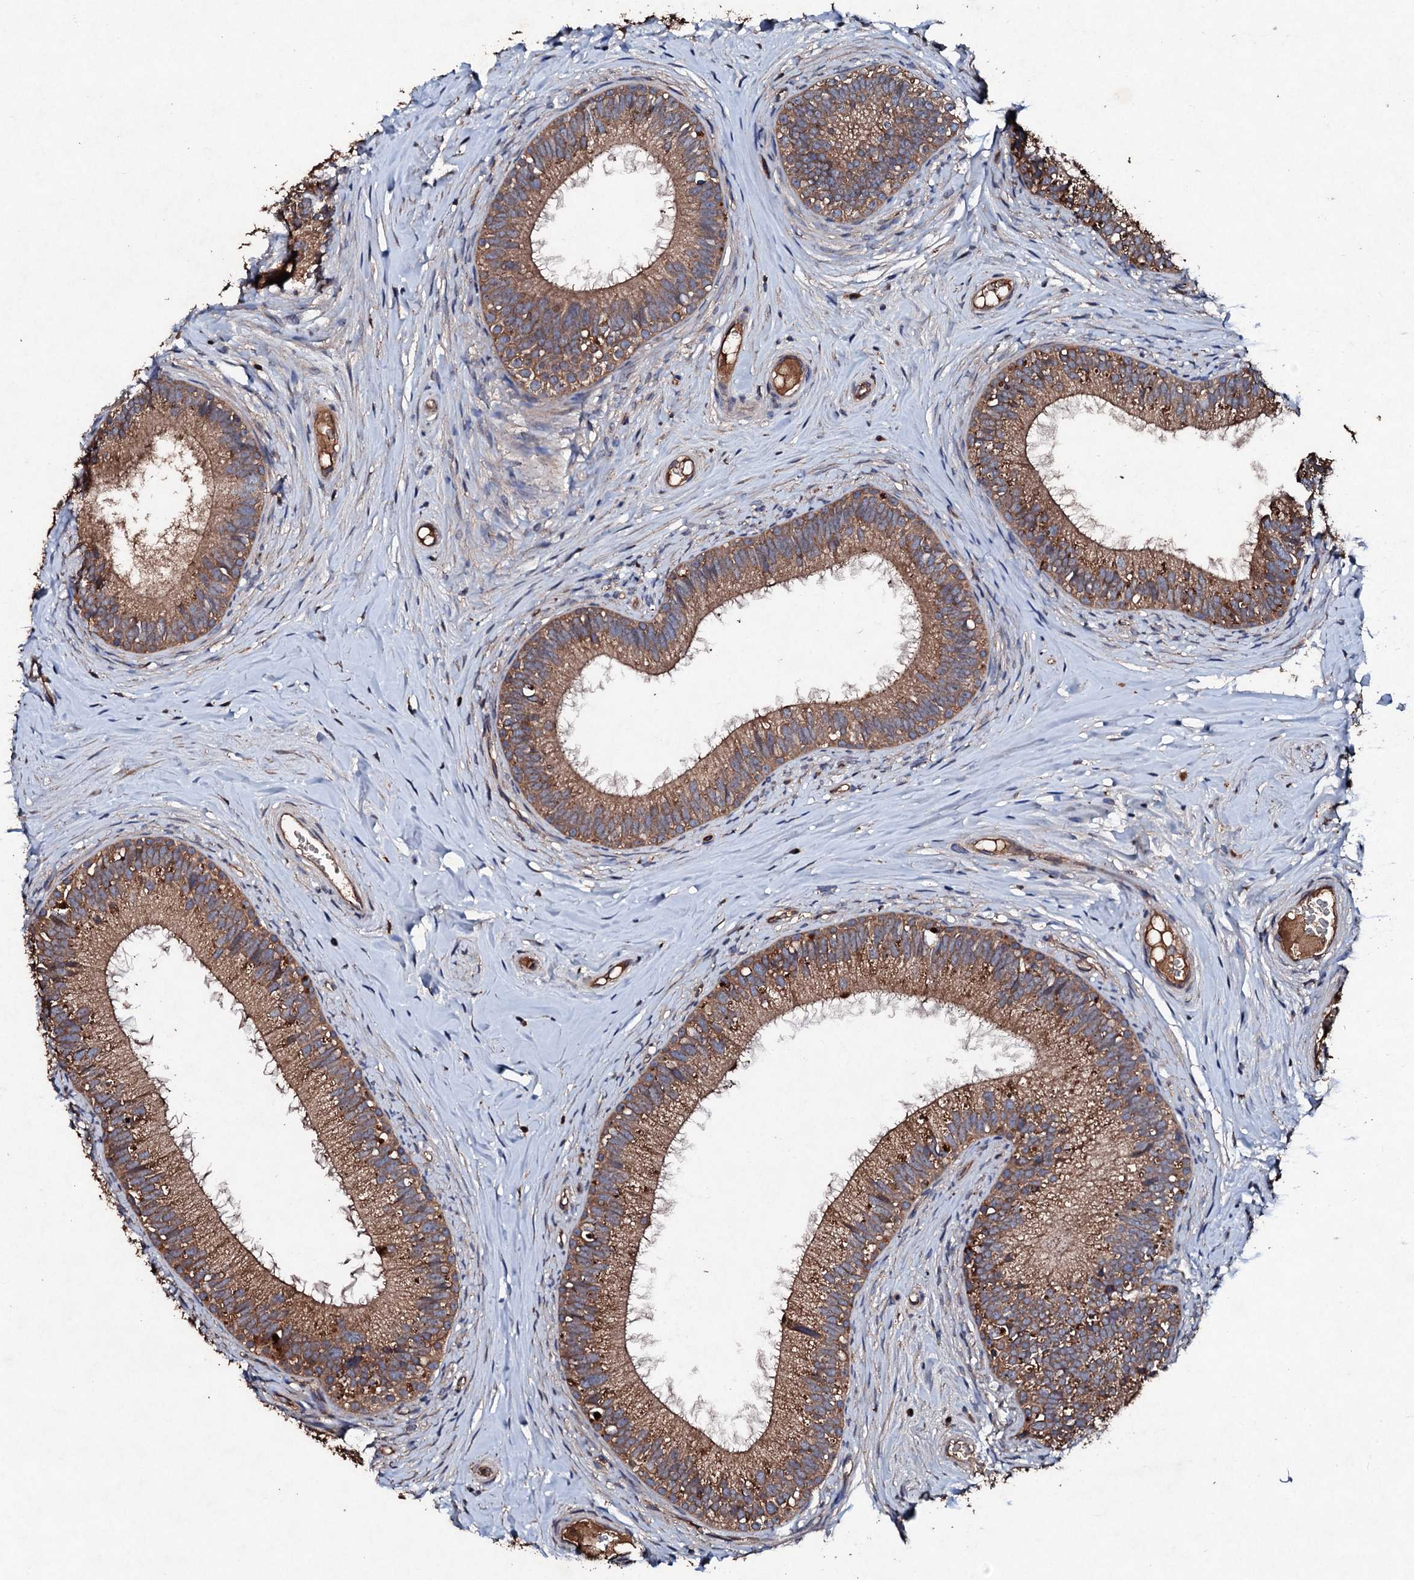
{"staining": {"intensity": "moderate", "quantity": ">75%", "location": "cytoplasmic/membranous"}, "tissue": "epididymis", "cell_type": "Glandular cells", "image_type": "normal", "snomed": [{"axis": "morphology", "description": "Normal tissue, NOS"}, {"axis": "topography", "description": "Epididymis"}], "caption": "Glandular cells demonstrate moderate cytoplasmic/membranous staining in approximately >75% of cells in benign epididymis. The protein is stained brown, and the nuclei are stained in blue (DAB (3,3'-diaminobenzidine) IHC with brightfield microscopy, high magnification).", "gene": "KERA", "patient": {"sex": "male", "age": 33}}